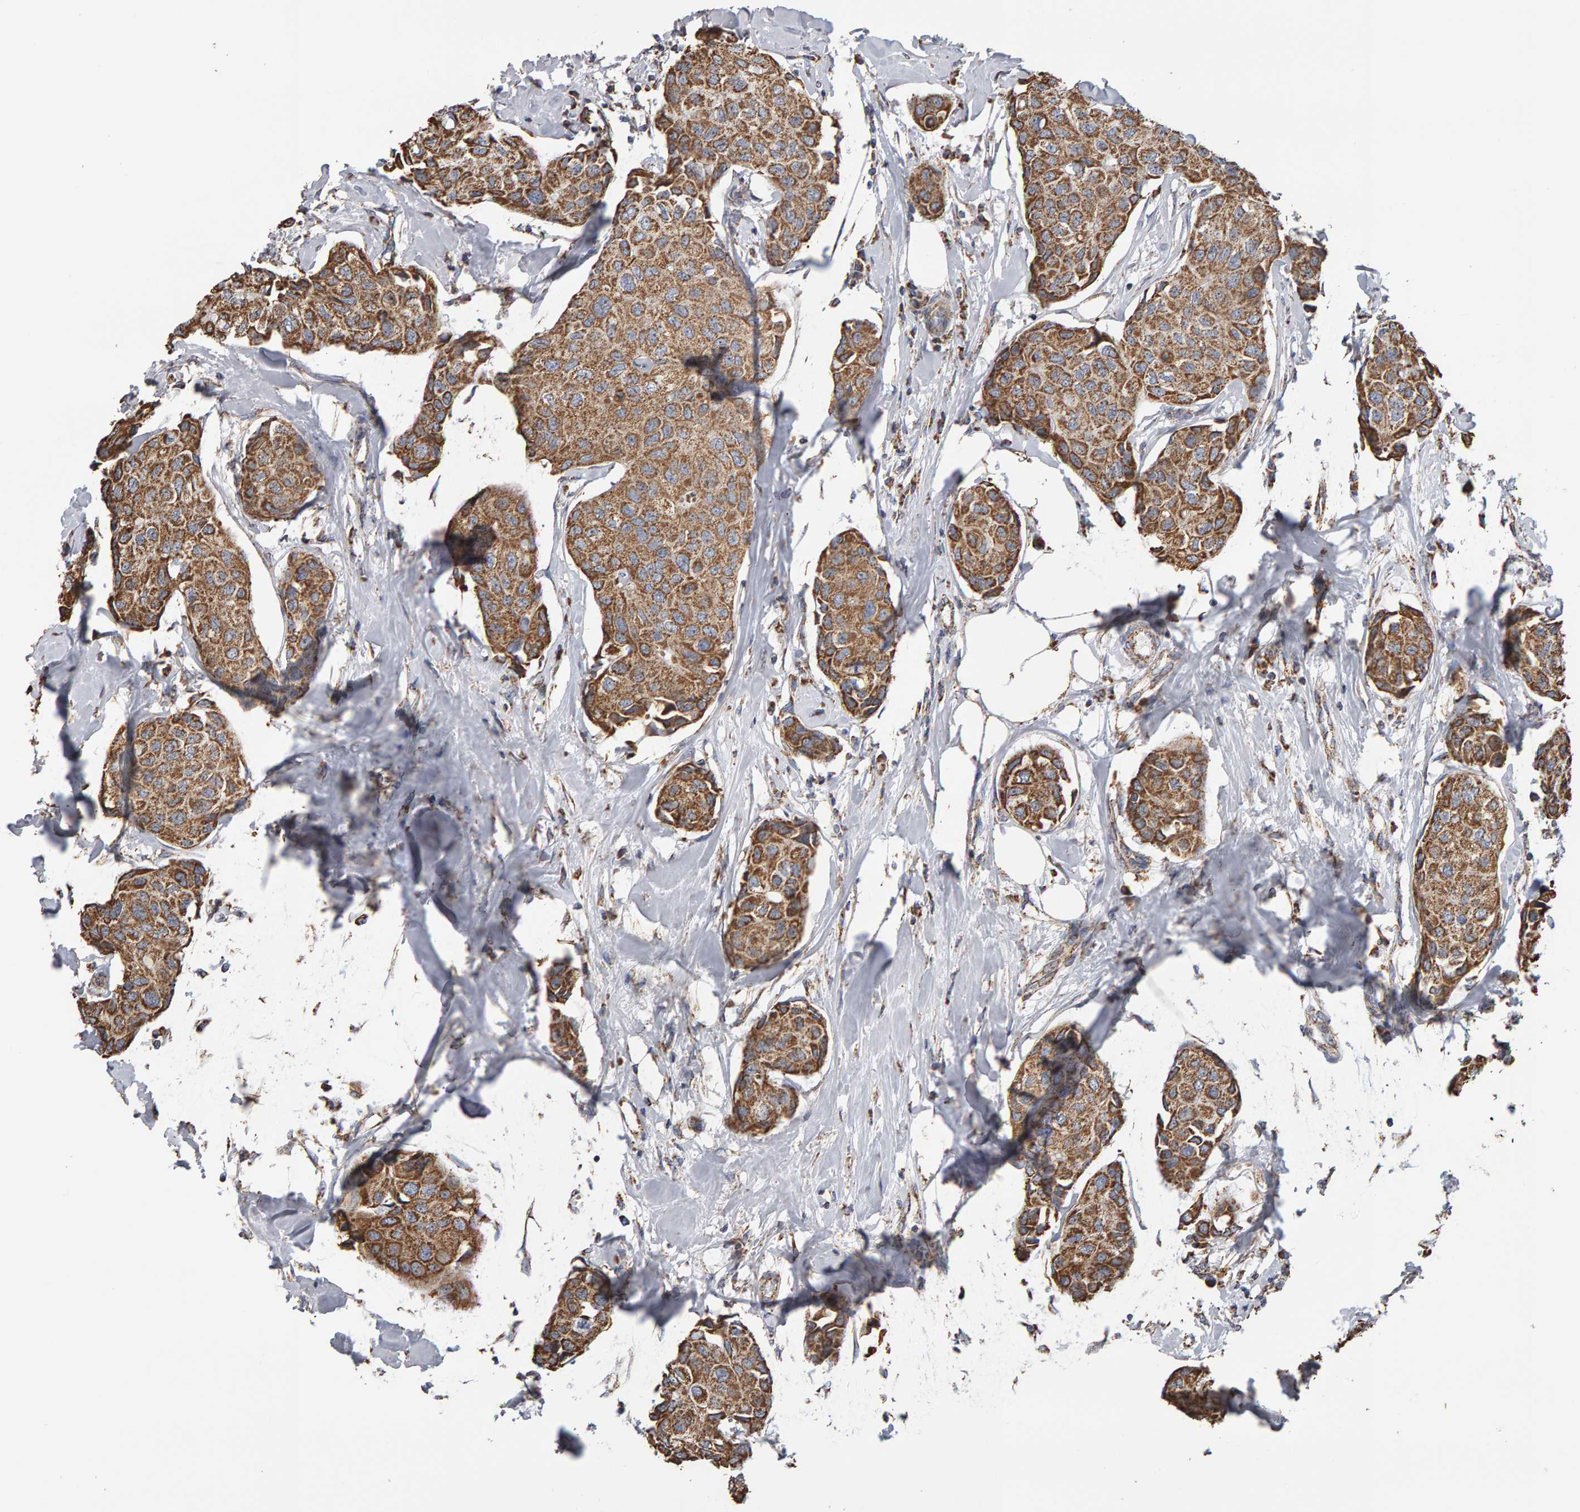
{"staining": {"intensity": "moderate", "quantity": ">75%", "location": "cytoplasmic/membranous"}, "tissue": "breast cancer", "cell_type": "Tumor cells", "image_type": "cancer", "snomed": [{"axis": "morphology", "description": "Duct carcinoma"}, {"axis": "topography", "description": "Breast"}], "caption": "IHC (DAB) staining of human breast cancer shows moderate cytoplasmic/membranous protein staining in approximately >75% of tumor cells. (DAB (3,3'-diaminobenzidine) = brown stain, brightfield microscopy at high magnification).", "gene": "TOM1L1", "patient": {"sex": "female", "age": 80}}